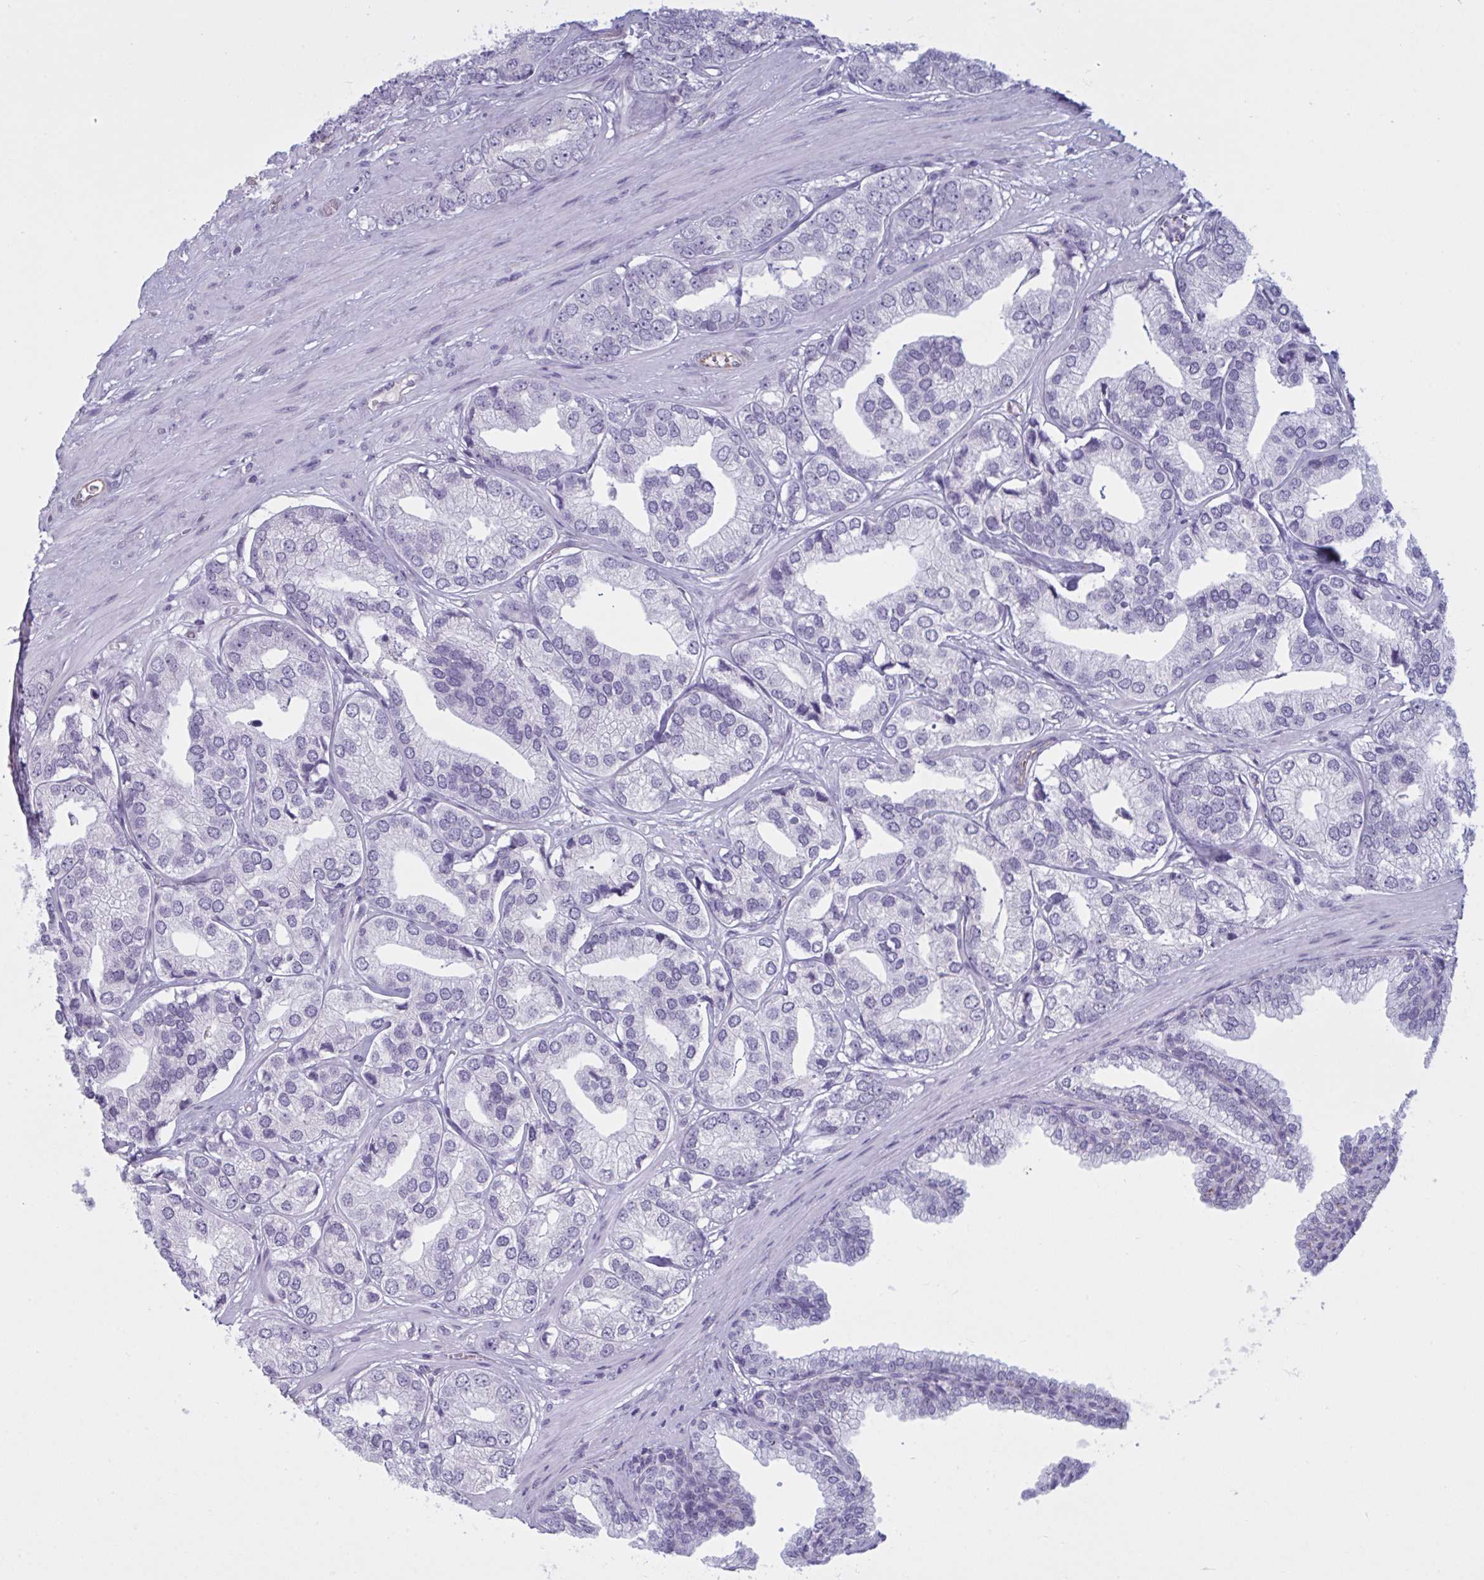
{"staining": {"intensity": "negative", "quantity": "none", "location": "none"}, "tissue": "prostate cancer", "cell_type": "Tumor cells", "image_type": "cancer", "snomed": [{"axis": "morphology", "description": "Adenocarcinoma, High grade"}, {"axis": "topography", "description": "Prostate"}], "caption": "Human prostate cancer stained for a protein using IHC reveals no staining in tumor cells.", "gene": "OR1L3", "patient": {"sex": "male", "age": 58}}